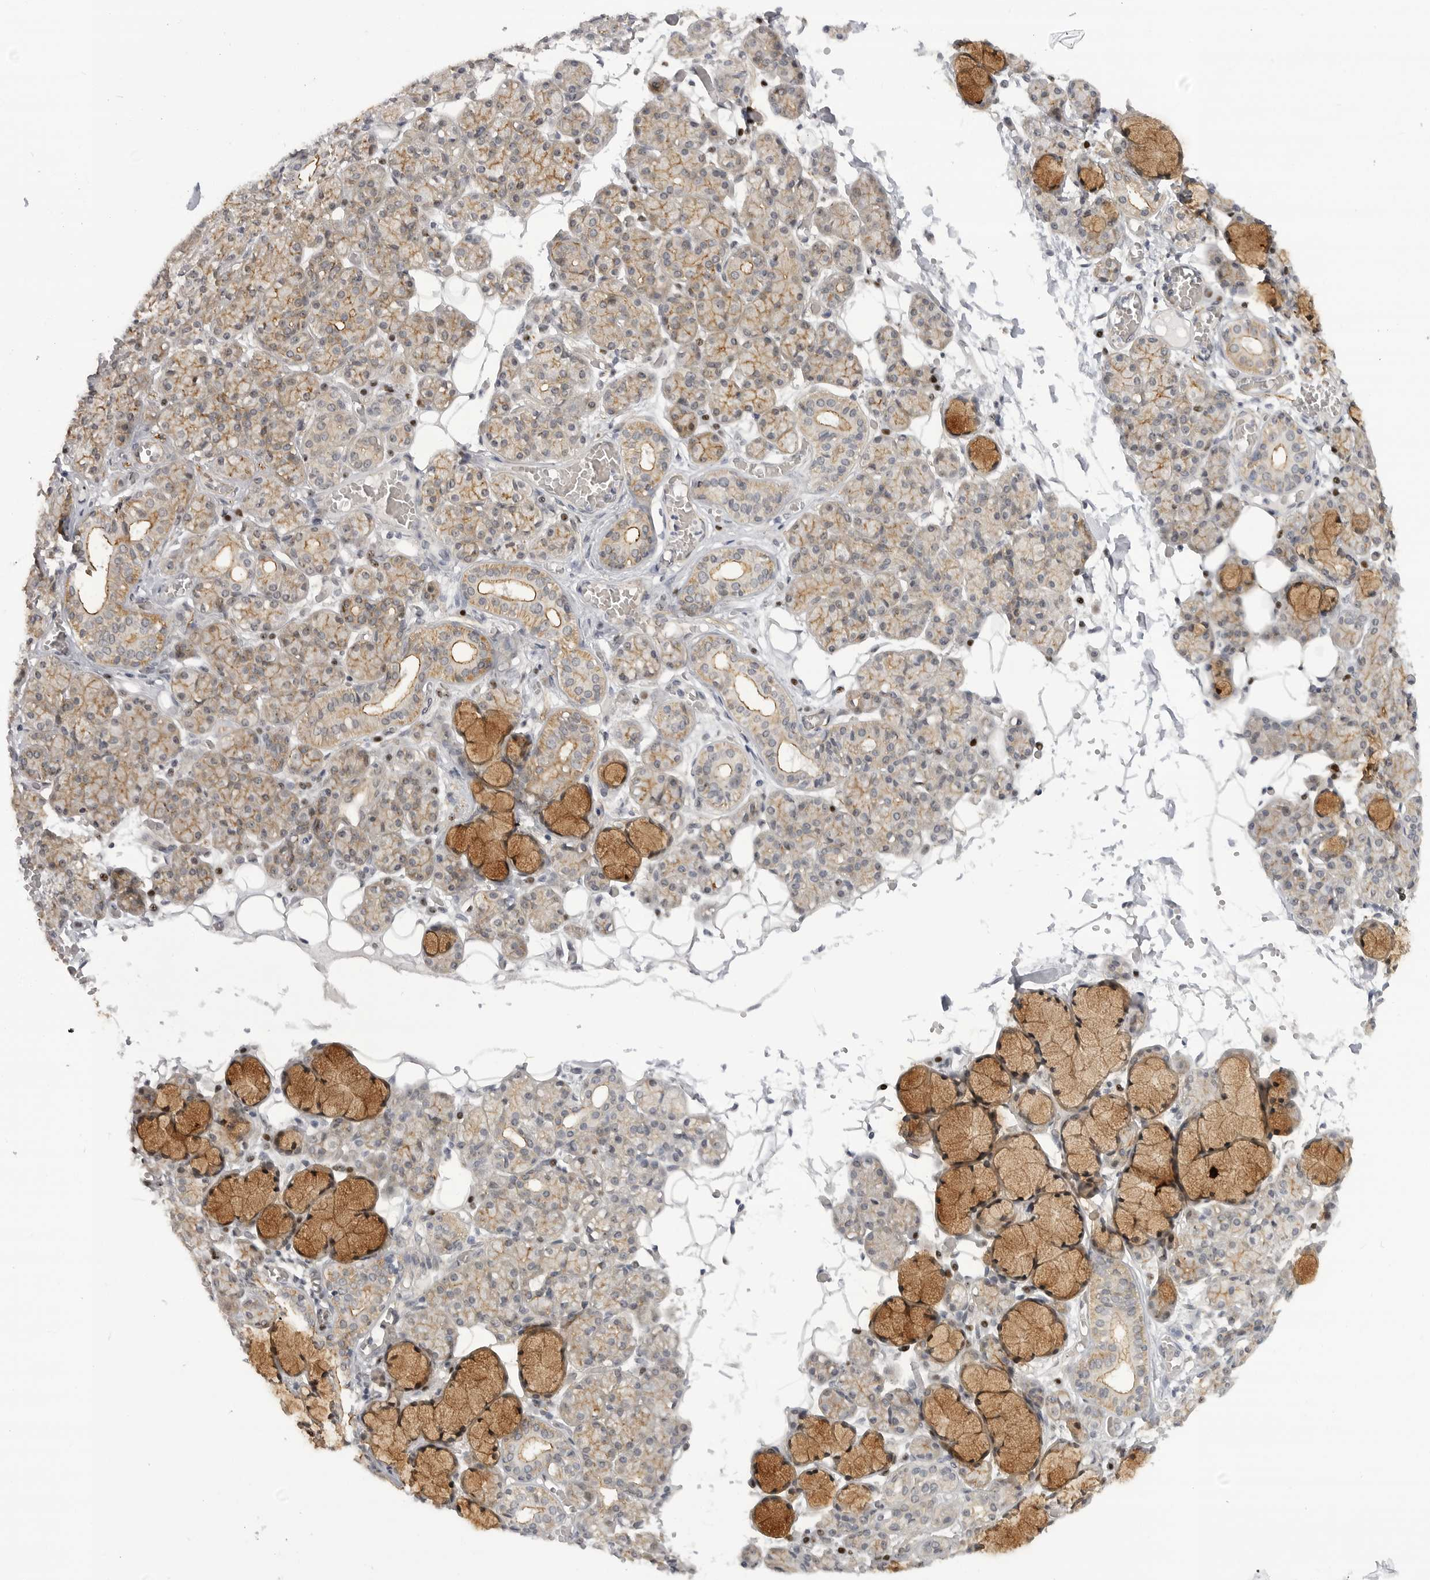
{"staining": {"intensity": "moderate", "quantity": "25%-75%", "location": "cytoplasmic/membranous"}, "tissue": "salivary gland", "cell_type": "Glandular cells", "image_type": "normal", "snomed": [{"axis": "morphology", "description": "Normal tissue, NOS"}, {"axis": "topography", "description": "Salivary gland"}], "caption": "Immunohistochemistry (IHC) (DAB (3,3'-diaminobenzidine)) staining of benign human salivary gland exhibits moderate cytoplasmic/membranous protein expression in about 25%-75% of glandular cells. The staining is performed using DAB brown chromogen to label protein expression. The nuclei are counter-stained blue using hematoxylin.", "gene": "CEP295NL", "patient": {"sex": "male", "age": 63}}